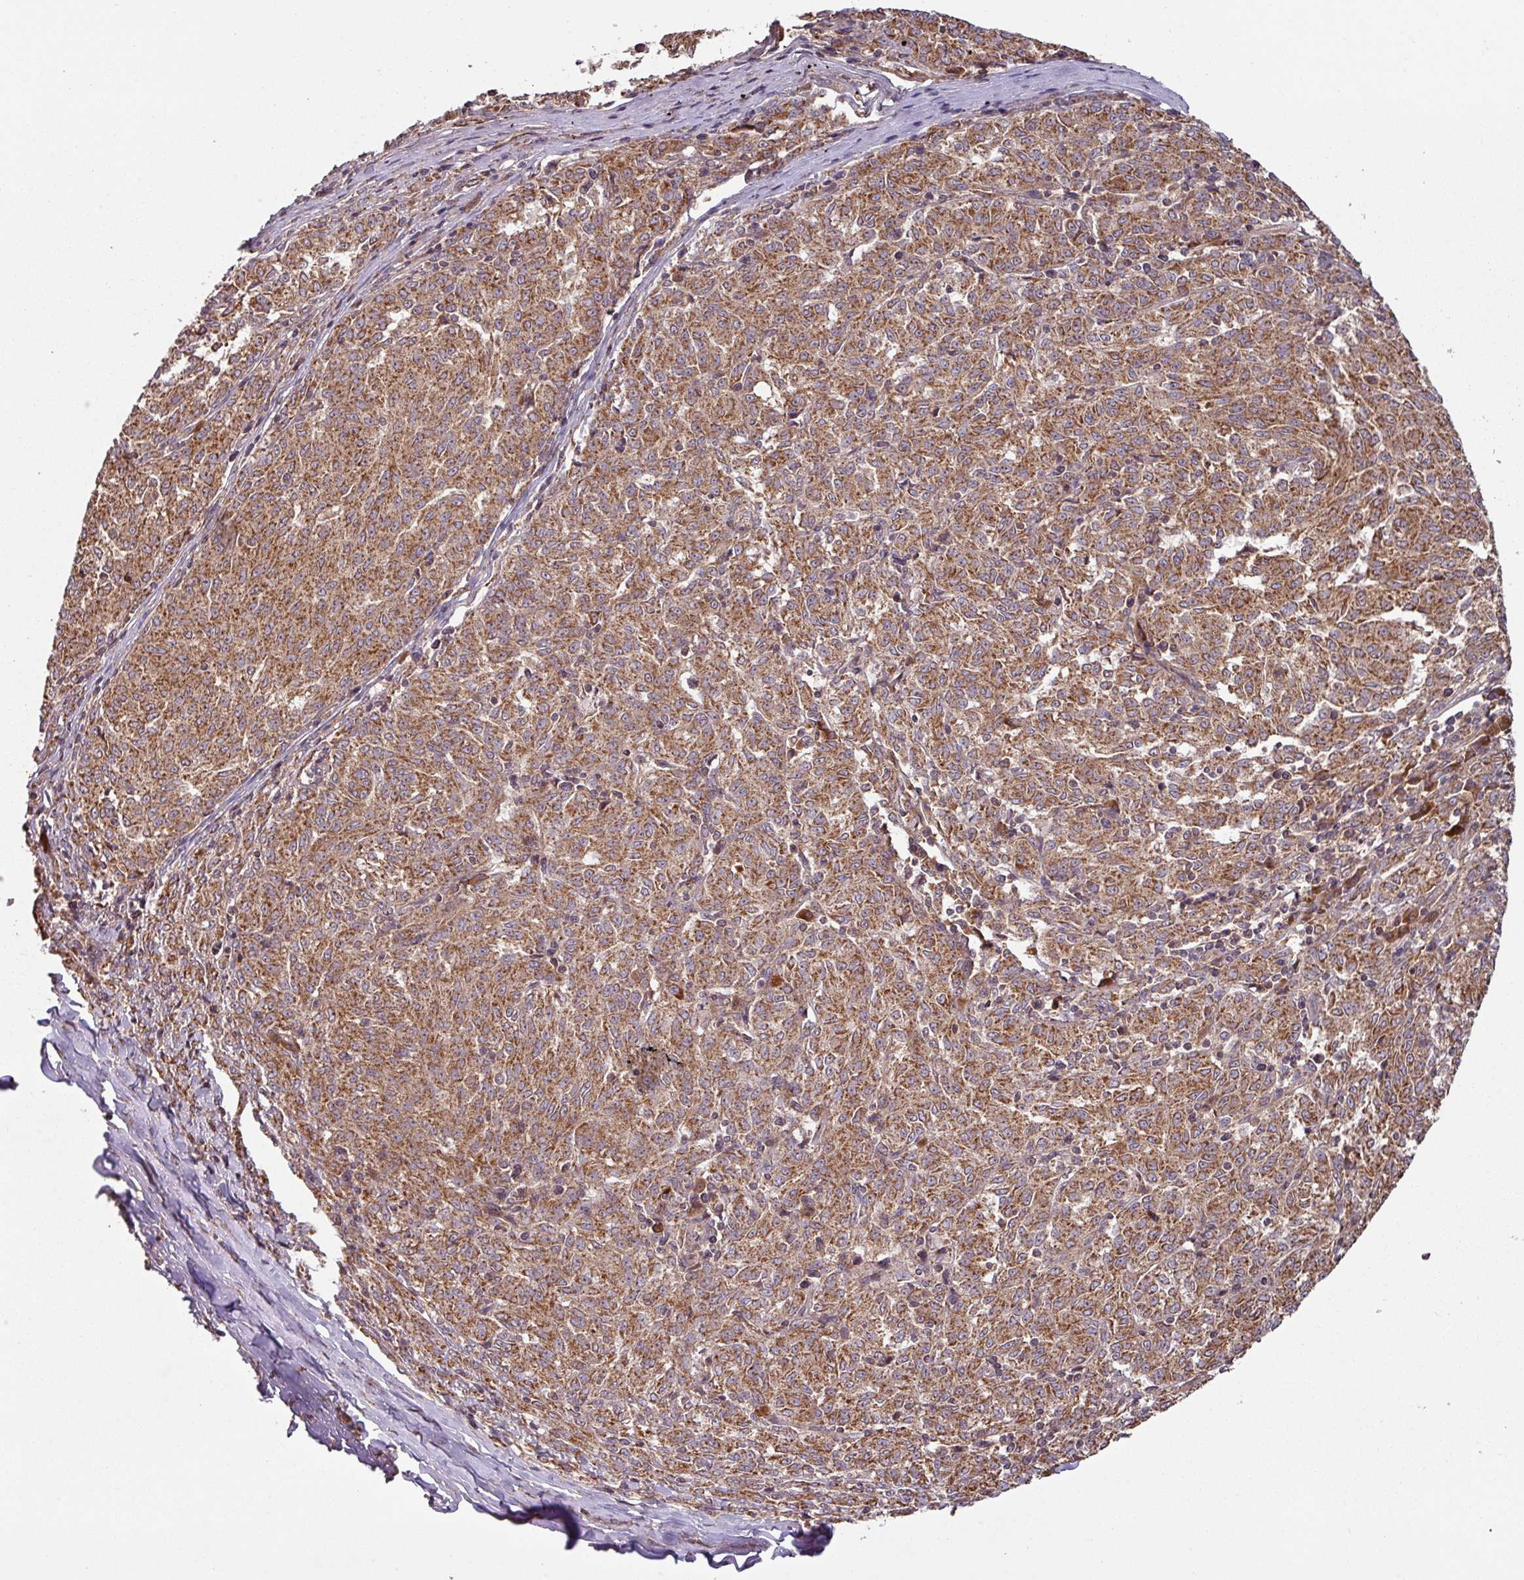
{"staining": {"intensity": "moderate", "quantity": ">75%", "location": "cytoplasmic/membranous"}, "tissue": "melanoma", "cell_type": "Tumor cells", "image_type": "cancer", "snomed": [{"axis": "morphology", "description": "Malignant melanoma, NOS"}, {"axis": "topography", "description": "Skin"}], "caption": "DAB (3,3'-diaminobenzidine) immunohistochemical staining of malignant melanoma shows moderate cytoplasmic/membranous protein staining in about >75% of tumor cells.", "gene": "MRRF", "patient": {"sex": "female", "age": 72}}